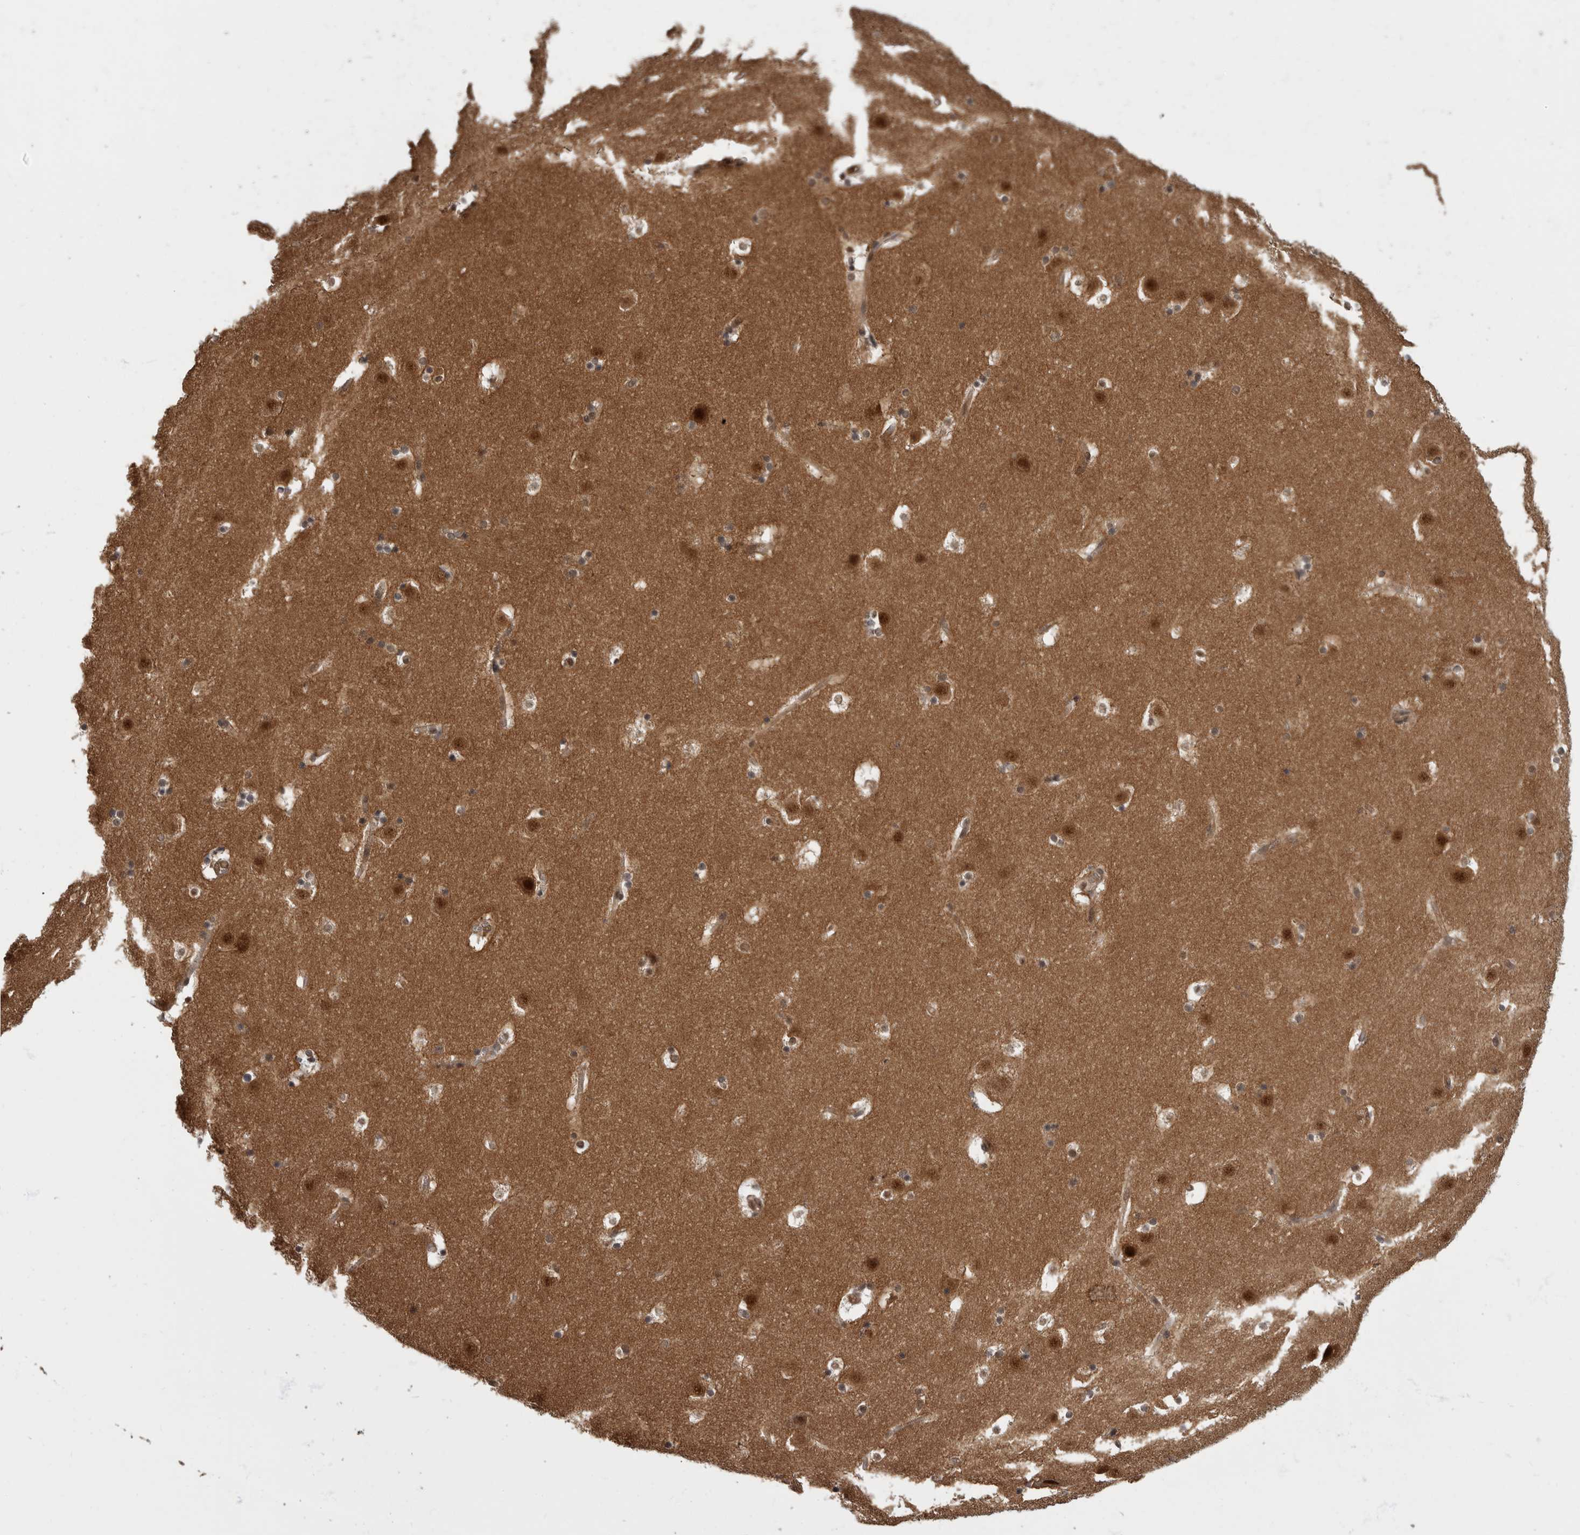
{"staining": {"intensity": "weak", "quantity": "25%-75%", "location": "cytoplasmic/membranous,nuclear"}, "tissue": "caudate", "cell_type": "Glial cells", "image_type": "normal", "snomed": [{"axis": "morphology", "description": "Normal tissue, NOS"}, {"axis": "topography", "description": "Lateral ventricle wall"}], "caption": "Immunohistochemistry (IHC) of unremarkable caudate displays low levels of weak cytoplasmic/membranous,nuclear expression in approximately 25%-75% of glial cells.", "gene": "AKT3", "patient": {"sex": "male", "age": 45}}